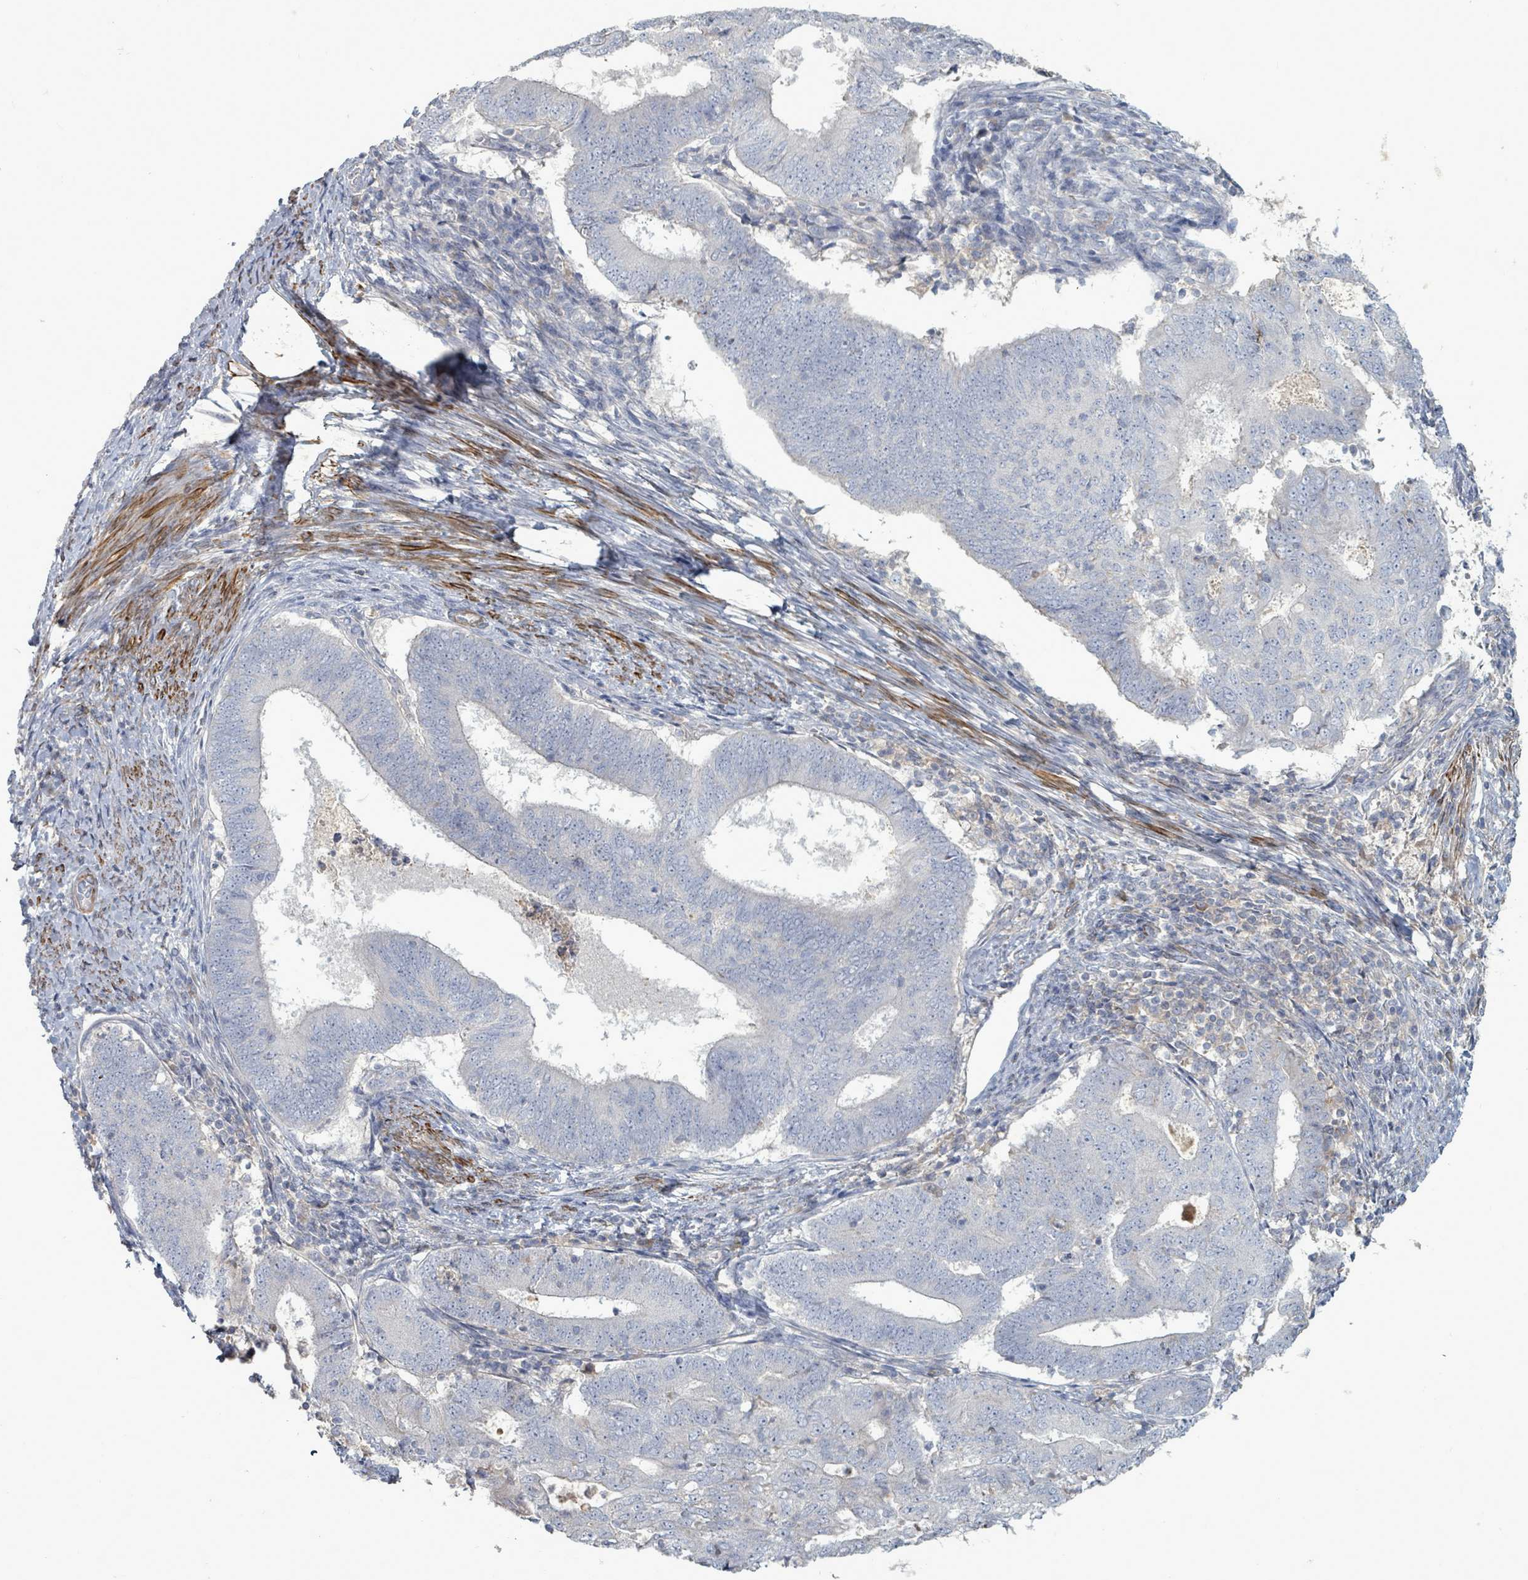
{"staining": {"intensity": "negative", "quantity": "none", "location": "none"}, "tissue": "endometrial cancer", "cell_type": "Tumor cells", "image_type": "cancer", "snomed": [{"axis": "morphology", "description": "Adenocarcinoma, NOS"}, {"axis": "topography", "description": "Endometrium"}], "caption": "Tumor cells are negative for protein expression in human endometrial cancer.", "gene": "ARGFX", "patient": {"sex": "female", "age": 70}}